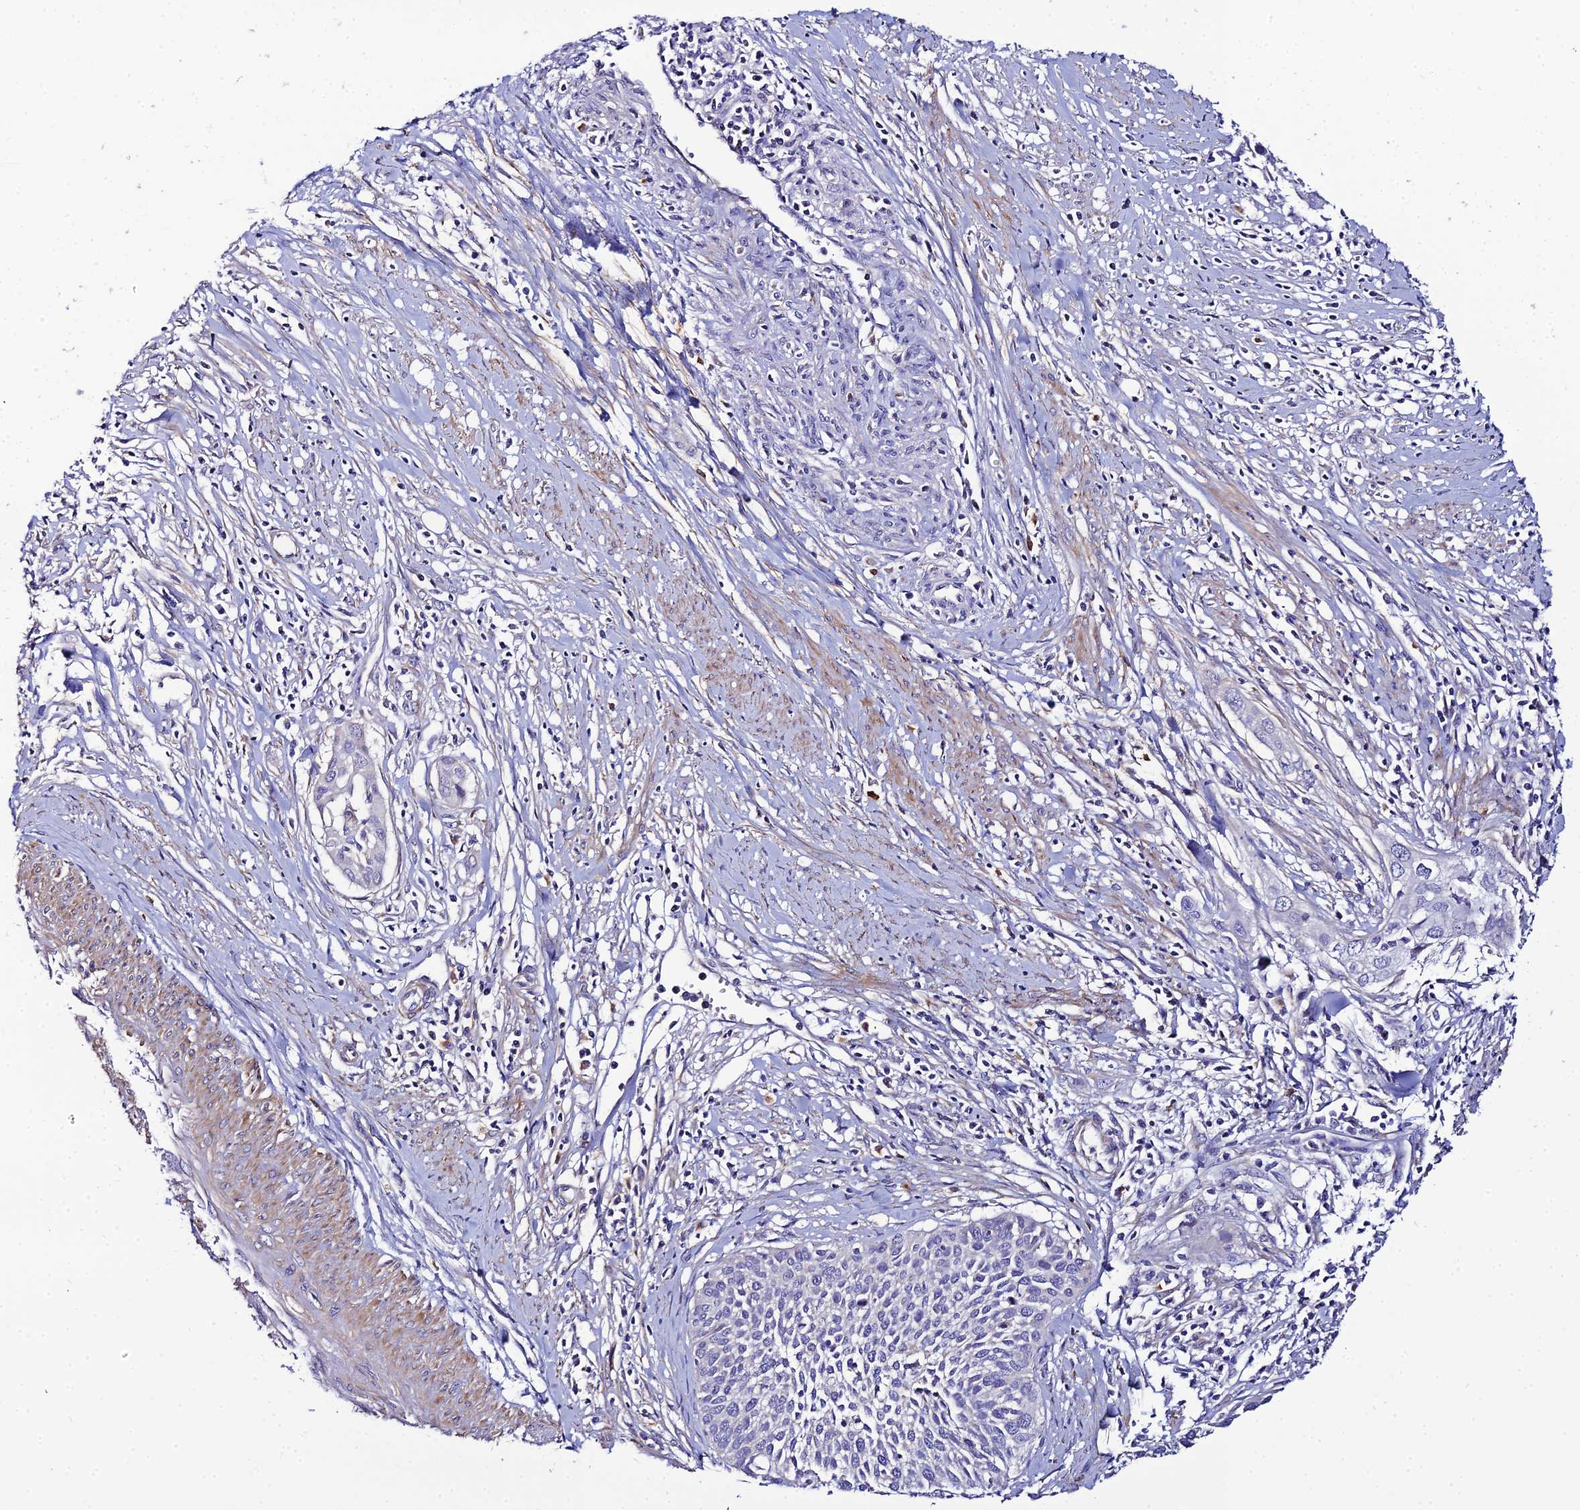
{"staining": {"intensity": "negative", "quantity": "none", "location": "none"}, "tissue": "cervical cancer", "cell_type": "Tumor cells", "image_type": "cancer", "snomed": [{"axis": "morphology", "description": "Squamous cell carcinoma, NOS"}, {"axis": "topography", "description": "Cervix"}], "caption": "A photomicrograph of cervical squamous cell carcinoma stained for a protein demonstrates no brown staining in tumor cells.", "gene": "ACOT2", "patient": {"sex": "female", "age": 34}}